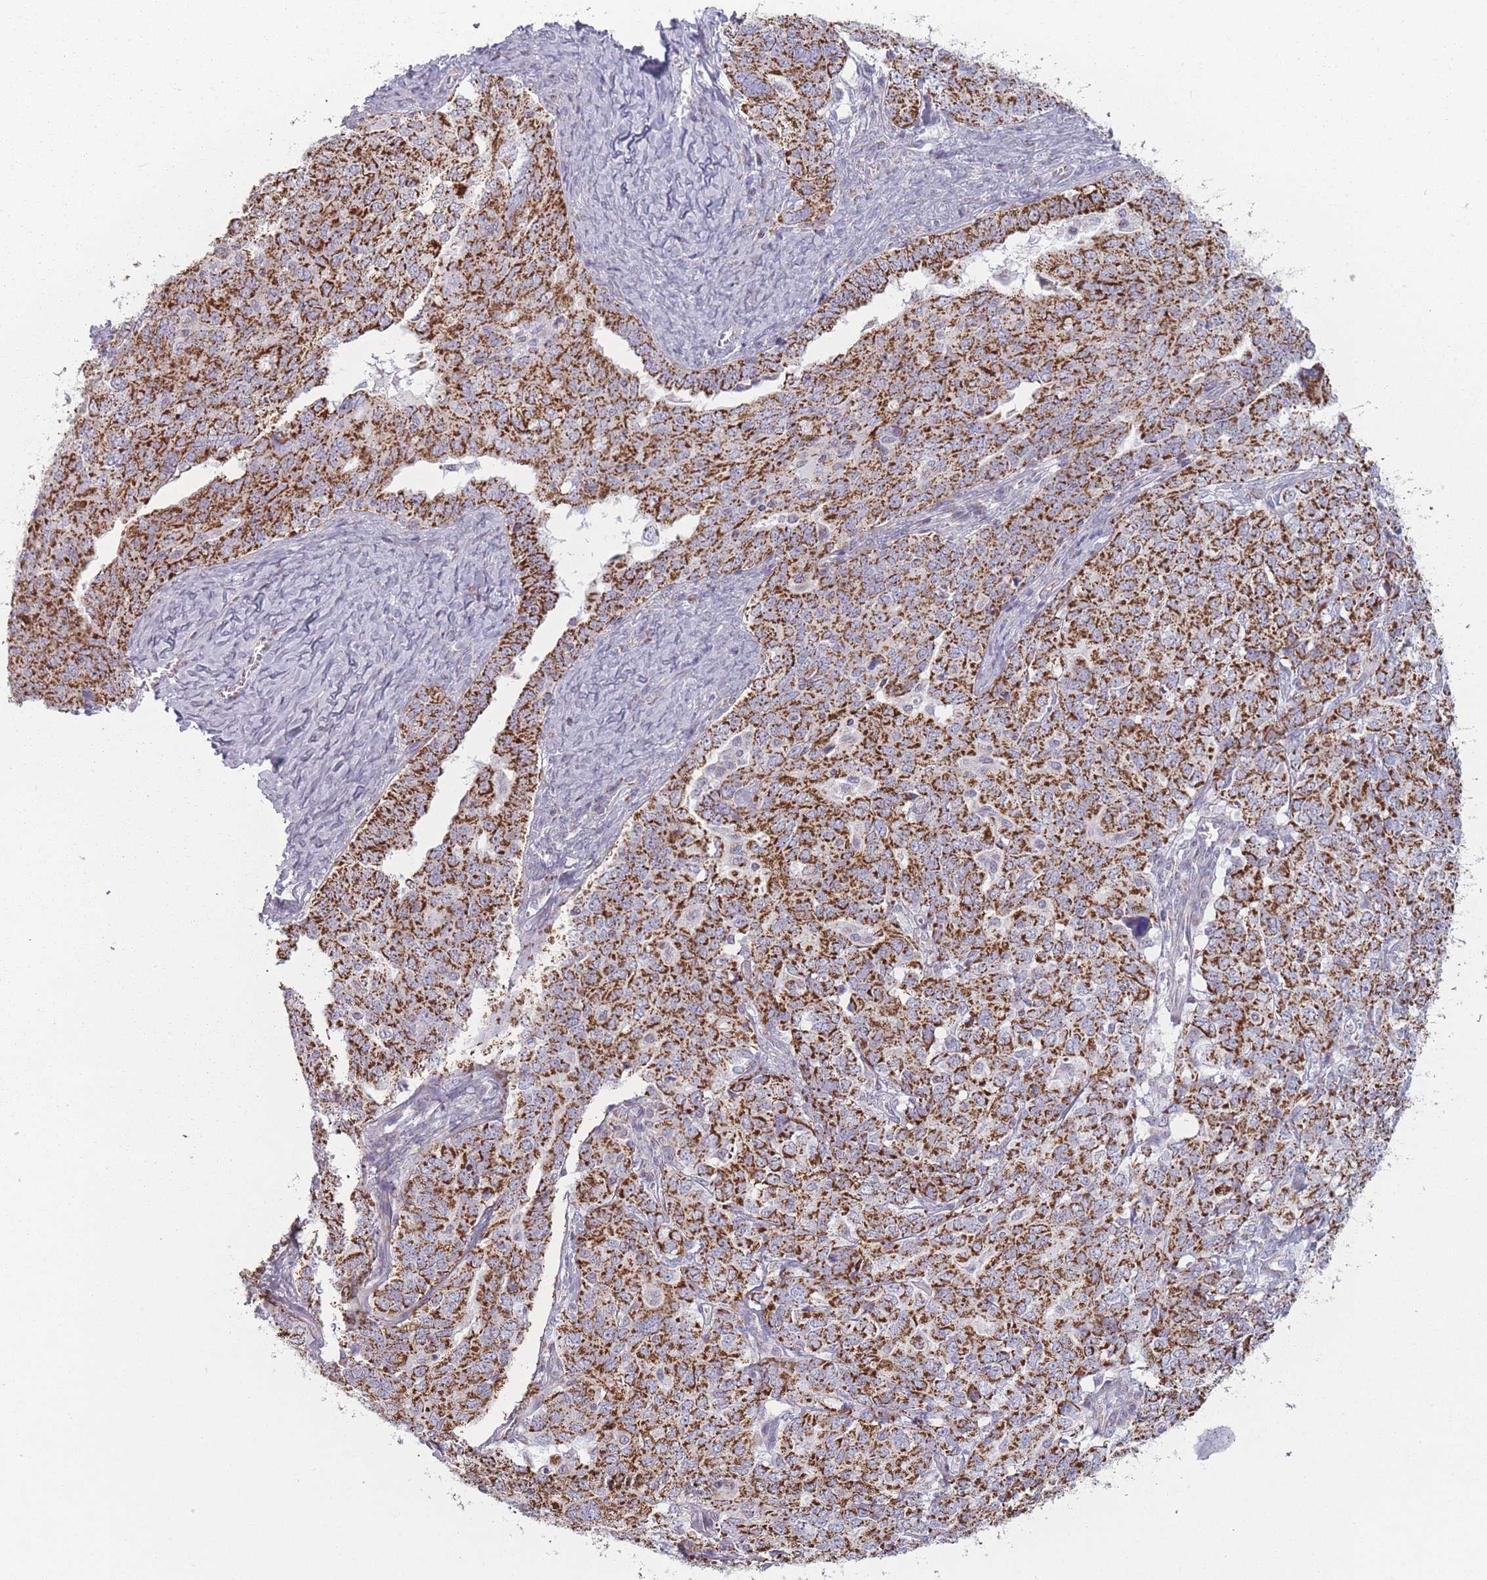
{"staining": {"intensity": "strong", "quantity": ">75%", "location": "cytoplasmic/membranous"}, "tissue": "ovarian cancer", "cell_type": "Tumor cells", "image_type": "cancer", "snomed": [{"axis": "morphology", "description": "Carcinoma, endometroid"}, {"axis": "topography", "description": "Ovary"}], "caption": "Ovarian cancer stained for a protein (brown) displays strong cytoplasmic/membranous positive expression in about >75% of tumor cells.", "gene": "DCHS1", "patient": {"sex": "female", "age": 62}}